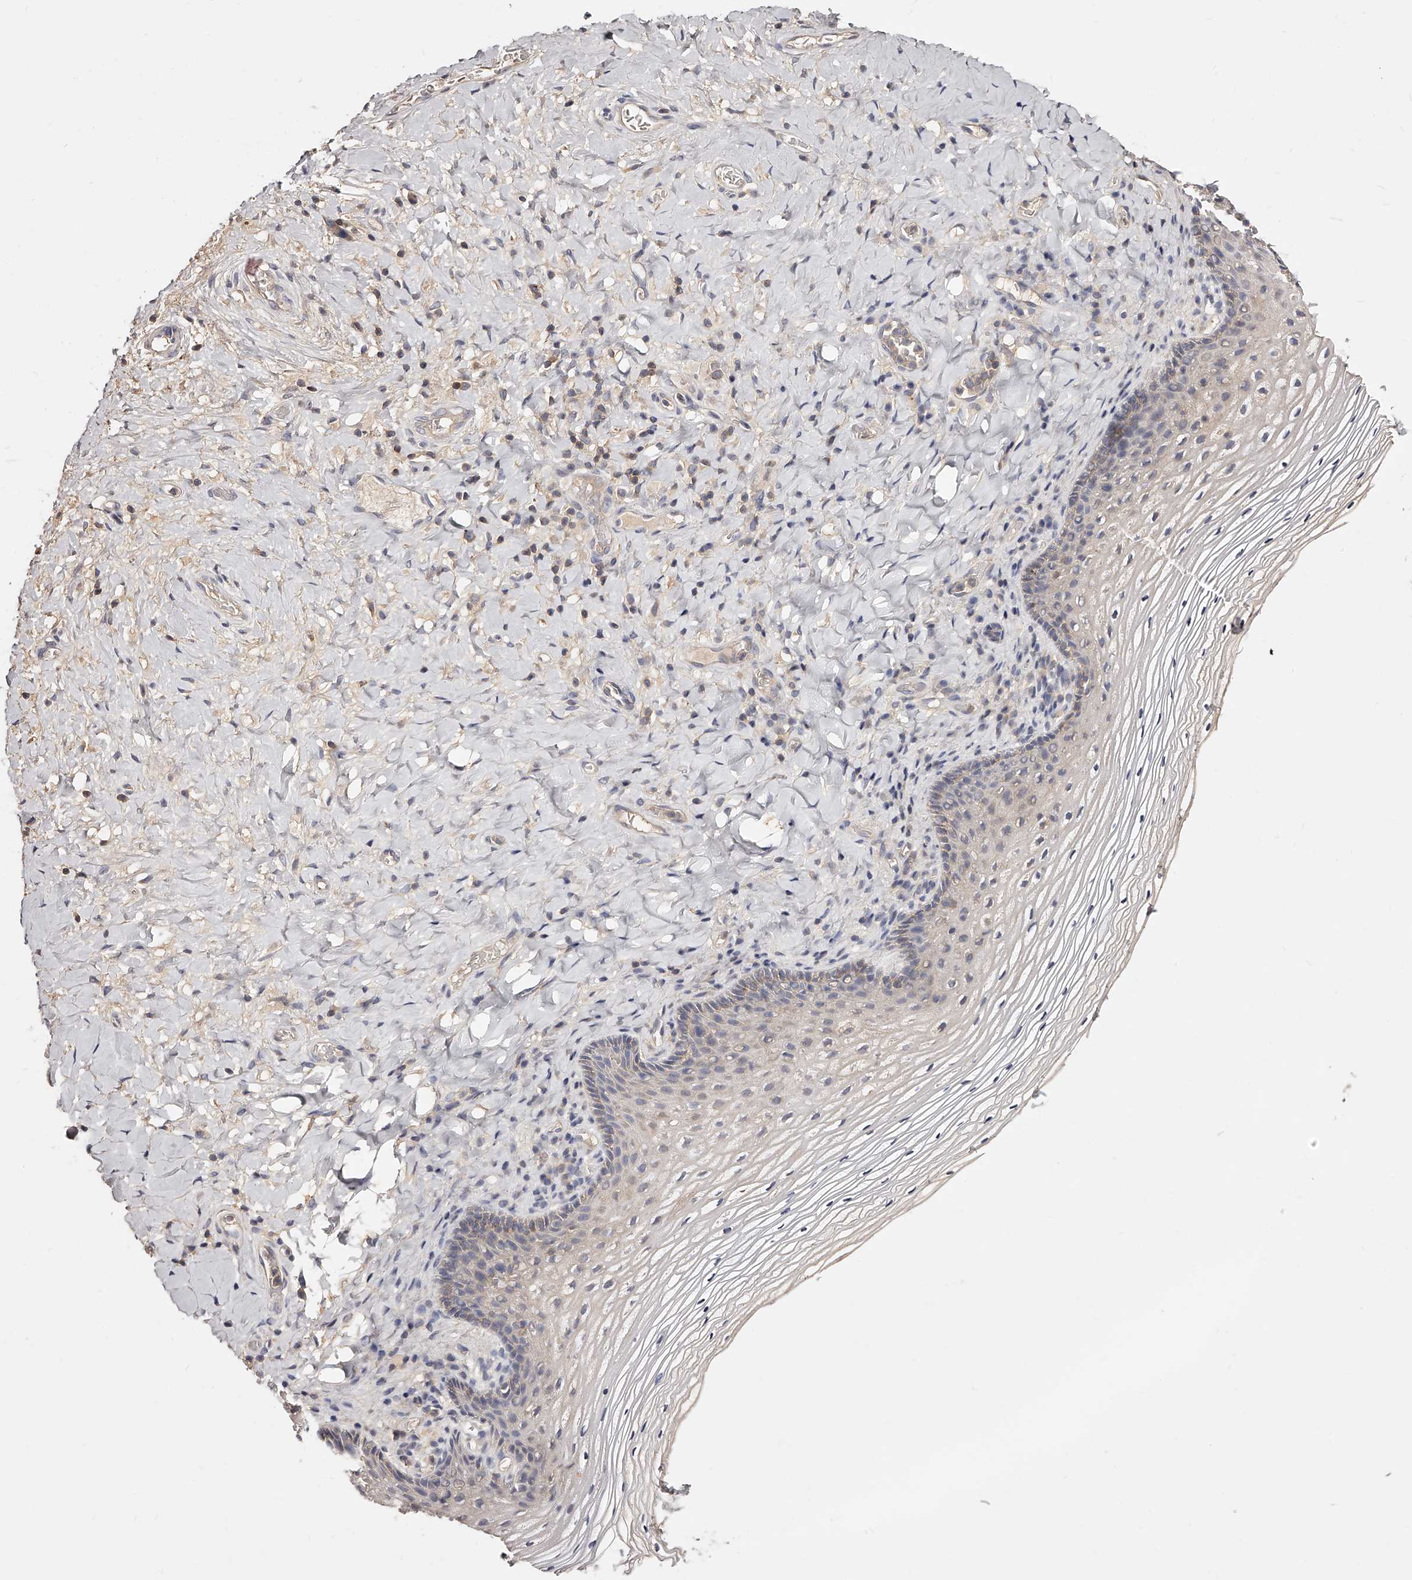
{"staining": {"intensity": "weak", "quantity": "<25%", "location": "cytoplasmic/membranous"}, "tissue": "vagina", "cell_type": "Squamous epithelial cells", "image_type": "normal", "snomed": [{"axis": "morphology", "description": "Normal tissue, NOS"}, {"axis": "topography", "description": "Vagina"}], "caption": "Immunohistochemistry of unremarkable human vagina shows no staining in squamous epithelial cells.", "gene": "PHACTR1", "patient": {"sex": "female", "age": 60}}